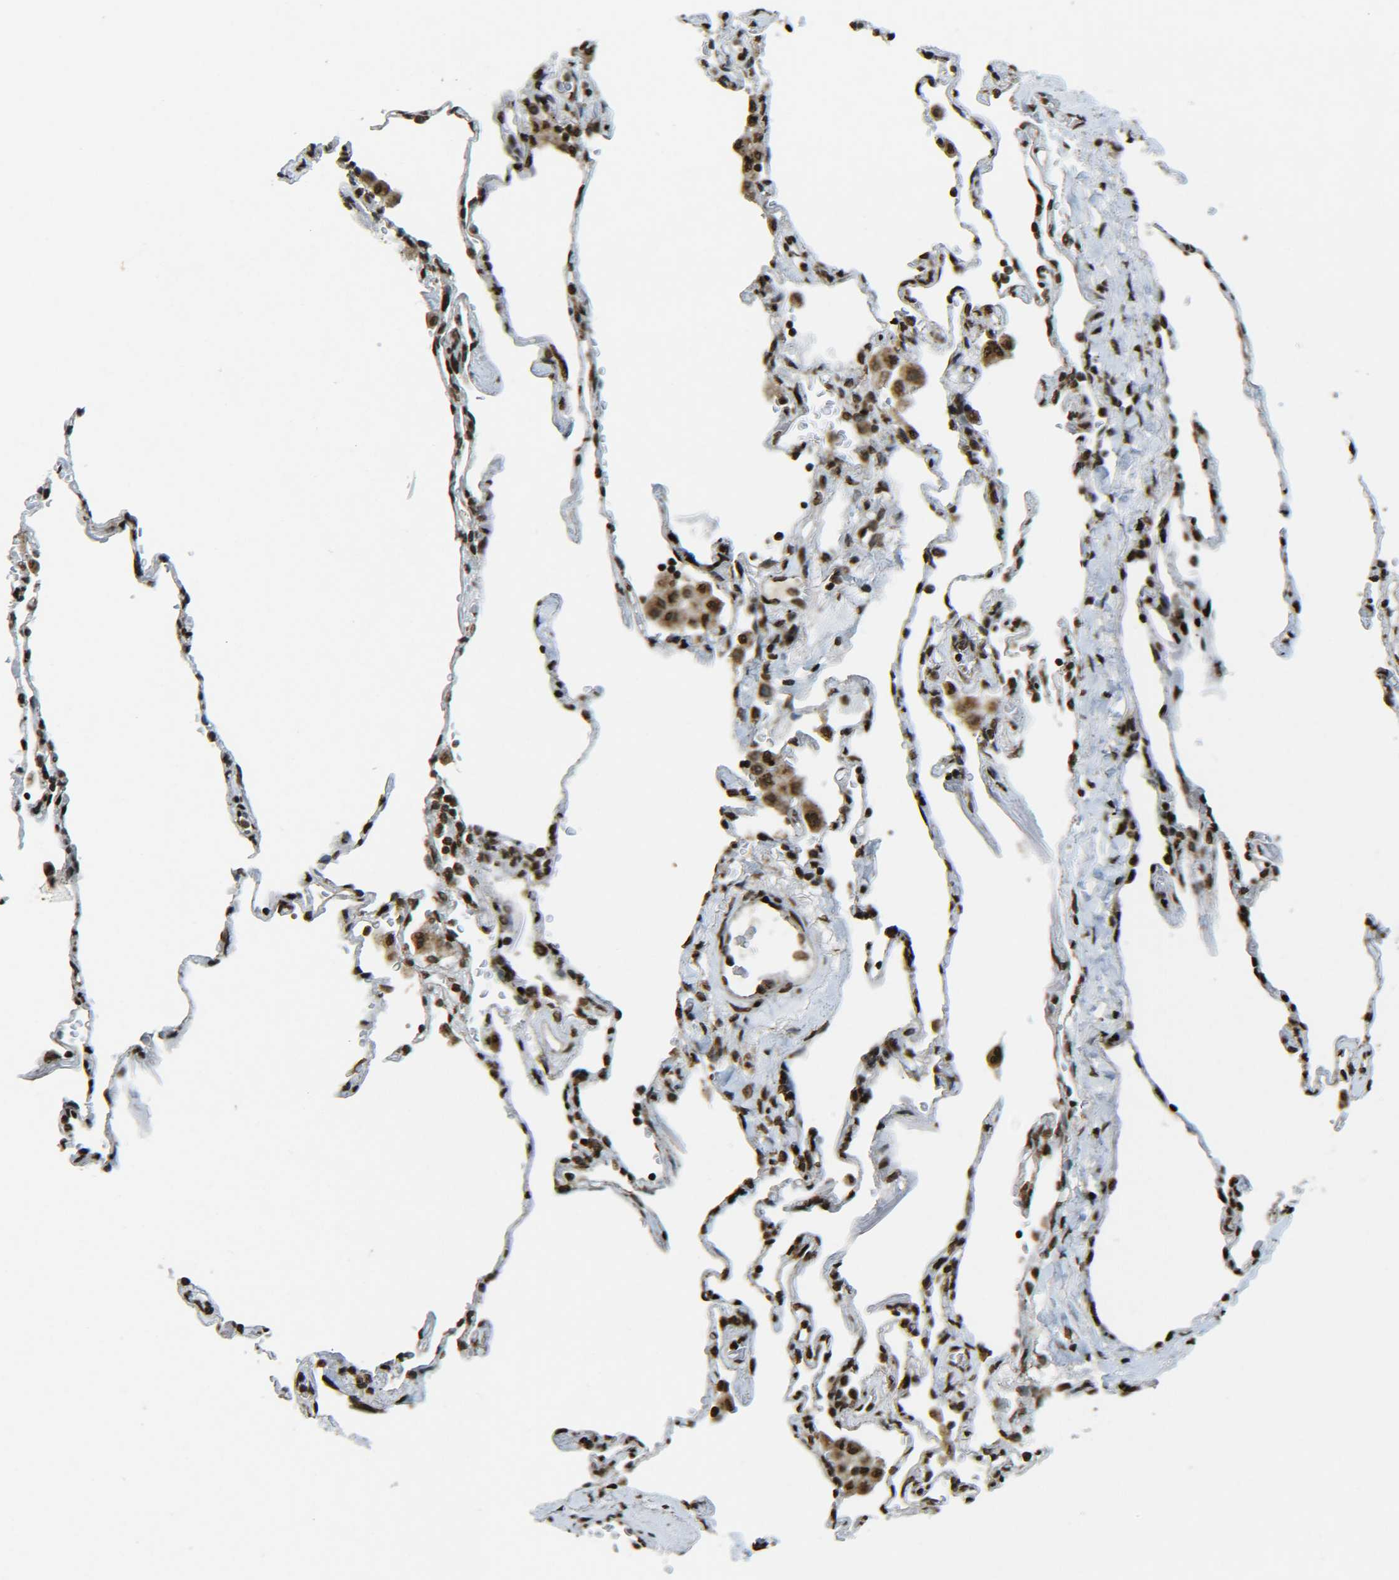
{"staining": {"intensity": "strong", "quantity": ">75%", "location": "nuclear"}, "tissue": "lung", "cell_type": "Alveolar cells", "image_type": "normal", "snomed": [{"axis": "morphology", "description": "Normal tissue, NOS"}, {"axis": "topography", "description": "Lung"}], "caption": "Immunohistochemical staining of unremarkable human lung displays high levels of strong nuclear expression in about >75% of alveolar cells.", "gene": "NEUROG2", "patient": {"sex": "male", "age": 59}}